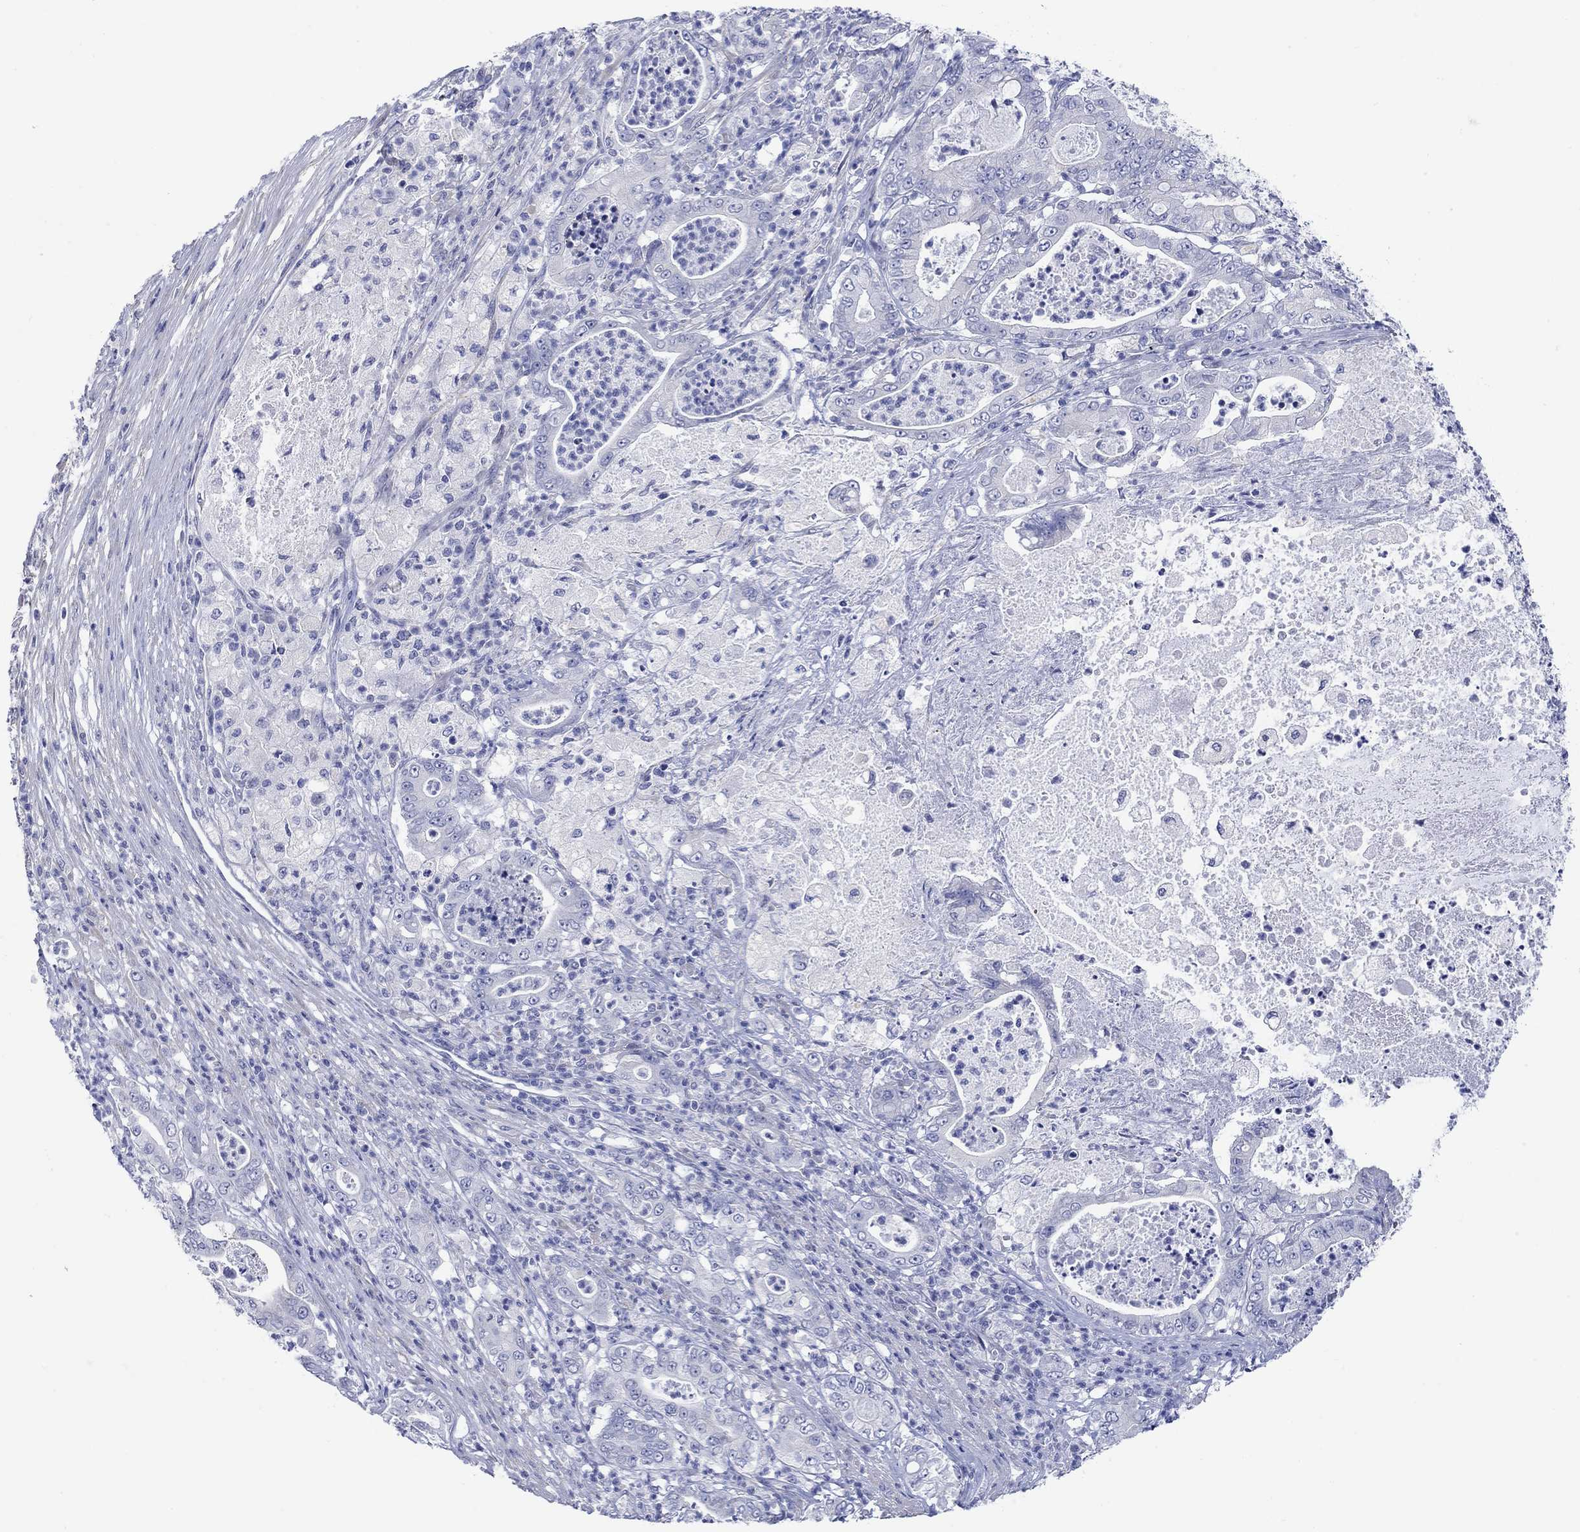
{"staining": {"intensity": "negative", "quantity": "none", "location": "none"}, "tissue": "pancreatic cancer", "cell_type": "Tumor cells", "image_type": "cancer", "snomed": [{"axis": "morphology", "description": "Adenocarcinoma, NOS"}, {"axis": "topography", "description": "Pancreas"}], "caption": "A photomicrograph of human pancreatic adenocarcinoma is negative for staining in tumor cells.", "gene": "KRT222", "patient": {"sex": "male", "age": 71}}